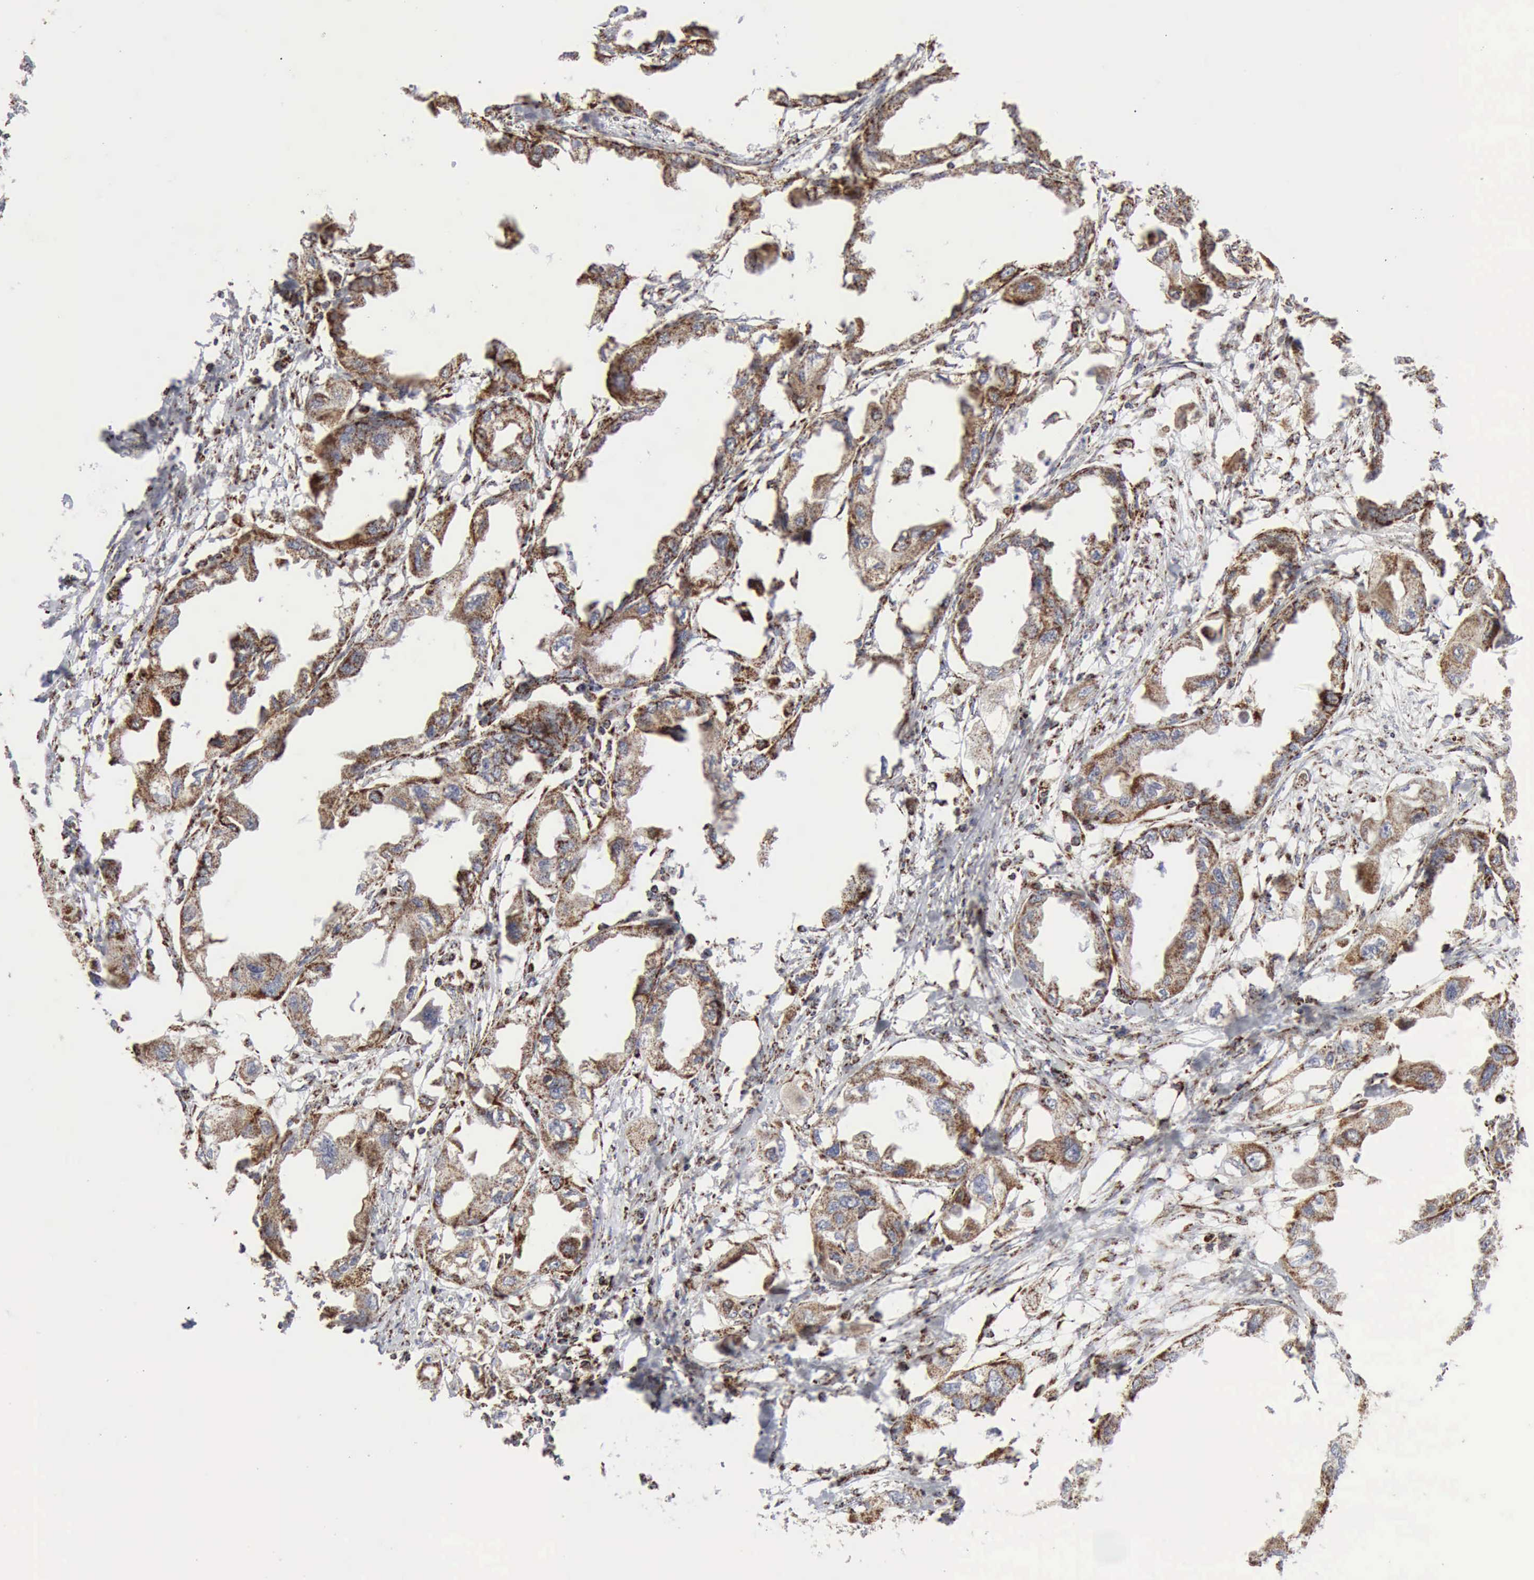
{"staining": {"intensity": "moderate", "quantity": ">75%", "location": "cytoplasmic/membranous"}, "tissue": "endometrial cancer", "cell_type": "Tumor cells", "image_type": "cancer", "snomed": [{"axis": "morphology", "description": "Adenocarcinoma, NOS"}, {"axis": "topography", "description": "Endometrium"}], "caption": "A photomicrograph showing moderate cytoplasmic/membranous staining in approximately >75% of tumor cells in endometrial cancer, as visualized by brown immunohistochemical staining.", "gene": "ACO2", "patient": {"sex": "female", "age": 67}}